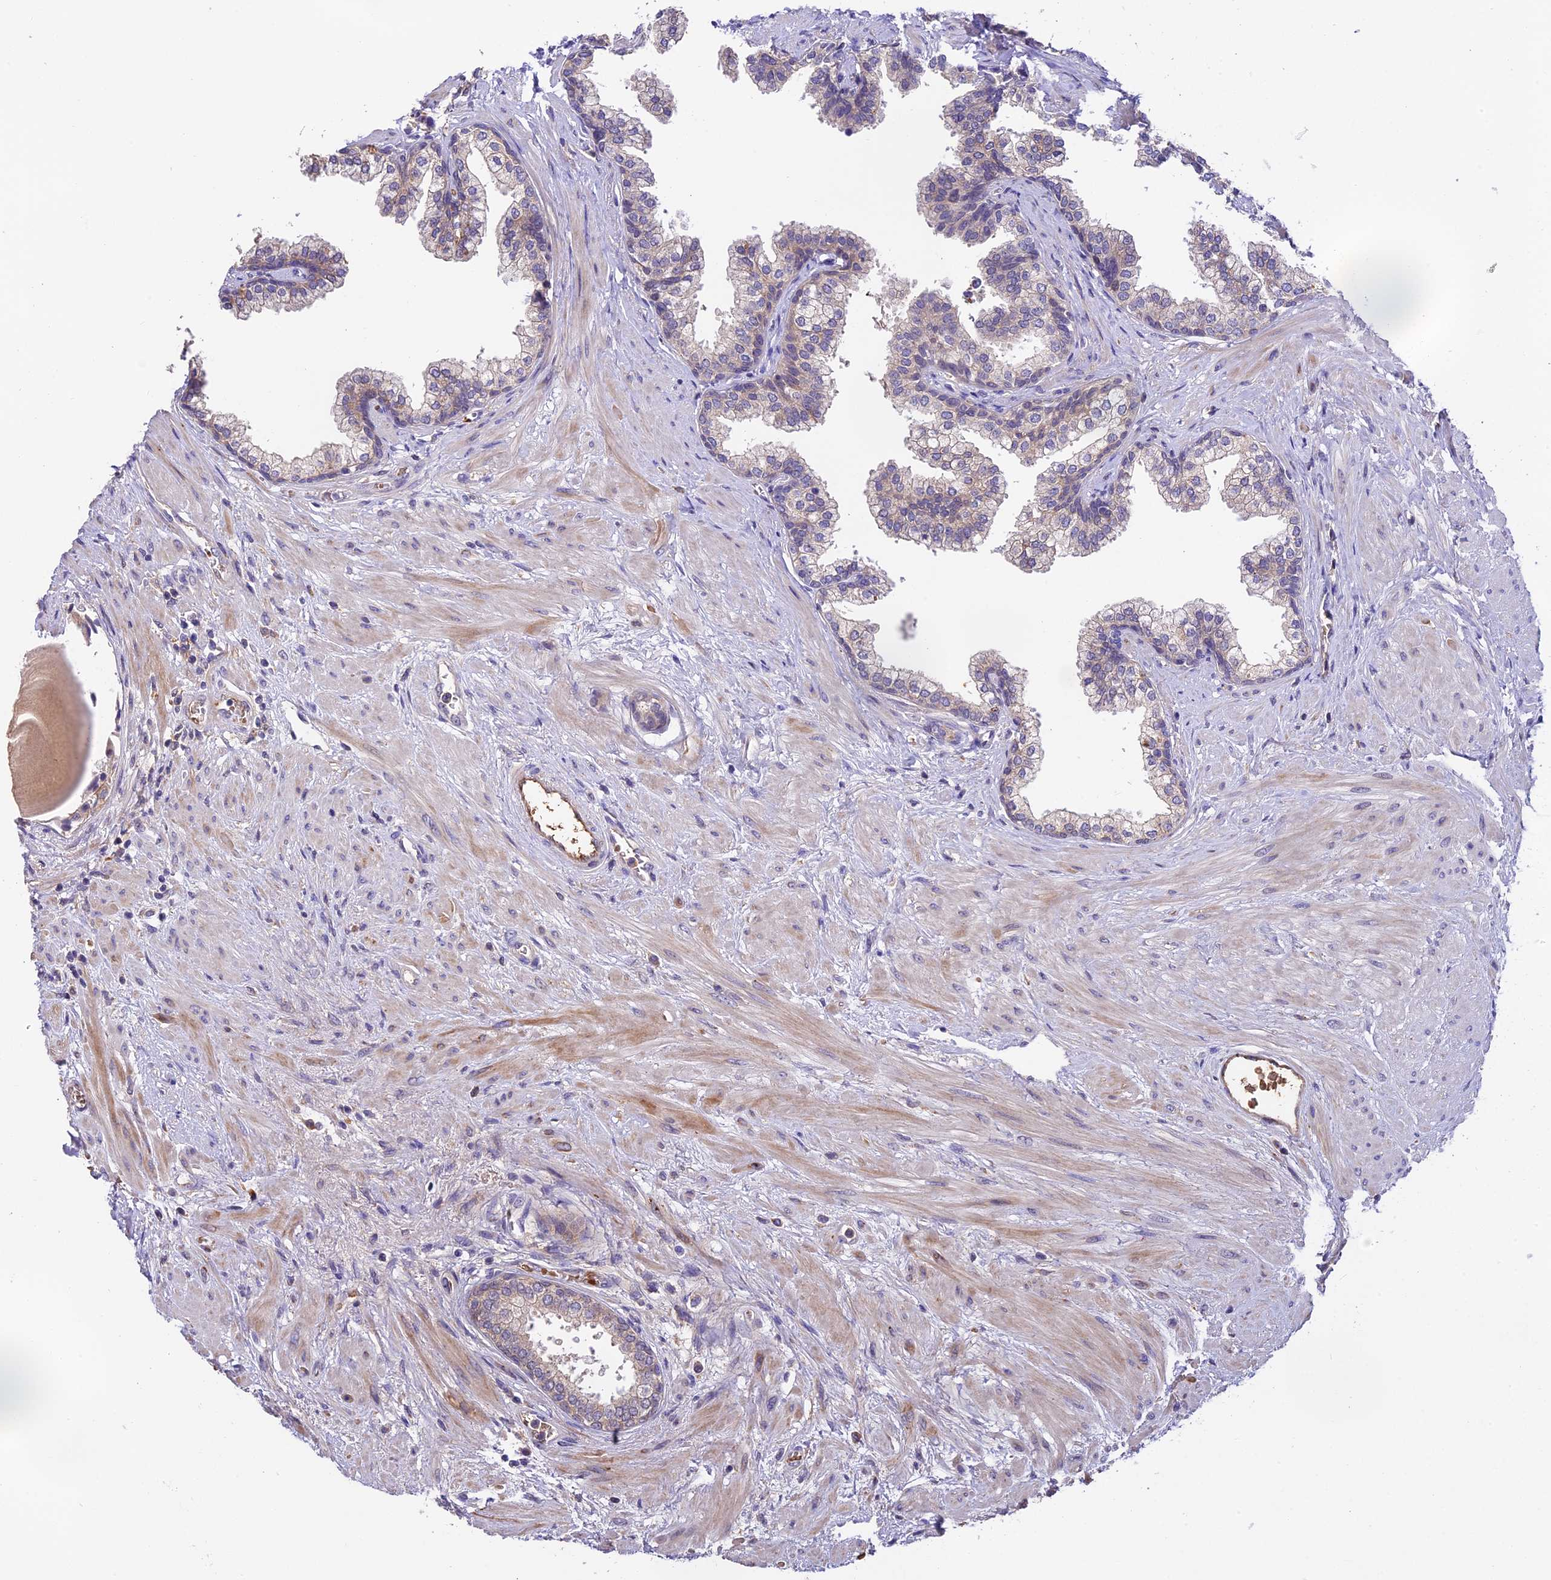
{"staining": {"intensity": "weak", "quantity": "<25%", "location": "cytoplasmic/membranous"}, "tissue": "prostate", "cell_type": "Glandular cells", "image_type": "normal", "snomed": [{"axis": "morphology", "description": "Normal tissue, NOS"}, {"axis": "topography", "description": "Prostate"}], "caption": "Immunohistochemistry histopathology image of normal prostate: human prostate stained with DAB (3,3'-diaminobenzidine) shows no significant protein expression in glandular cells. (DAB (3,3'-diaminobenzidine) immunohistochemistry with hematoxylin counter stain).", "gene": "PHAF1", "patient": {"sex": "male", "age": 57}}